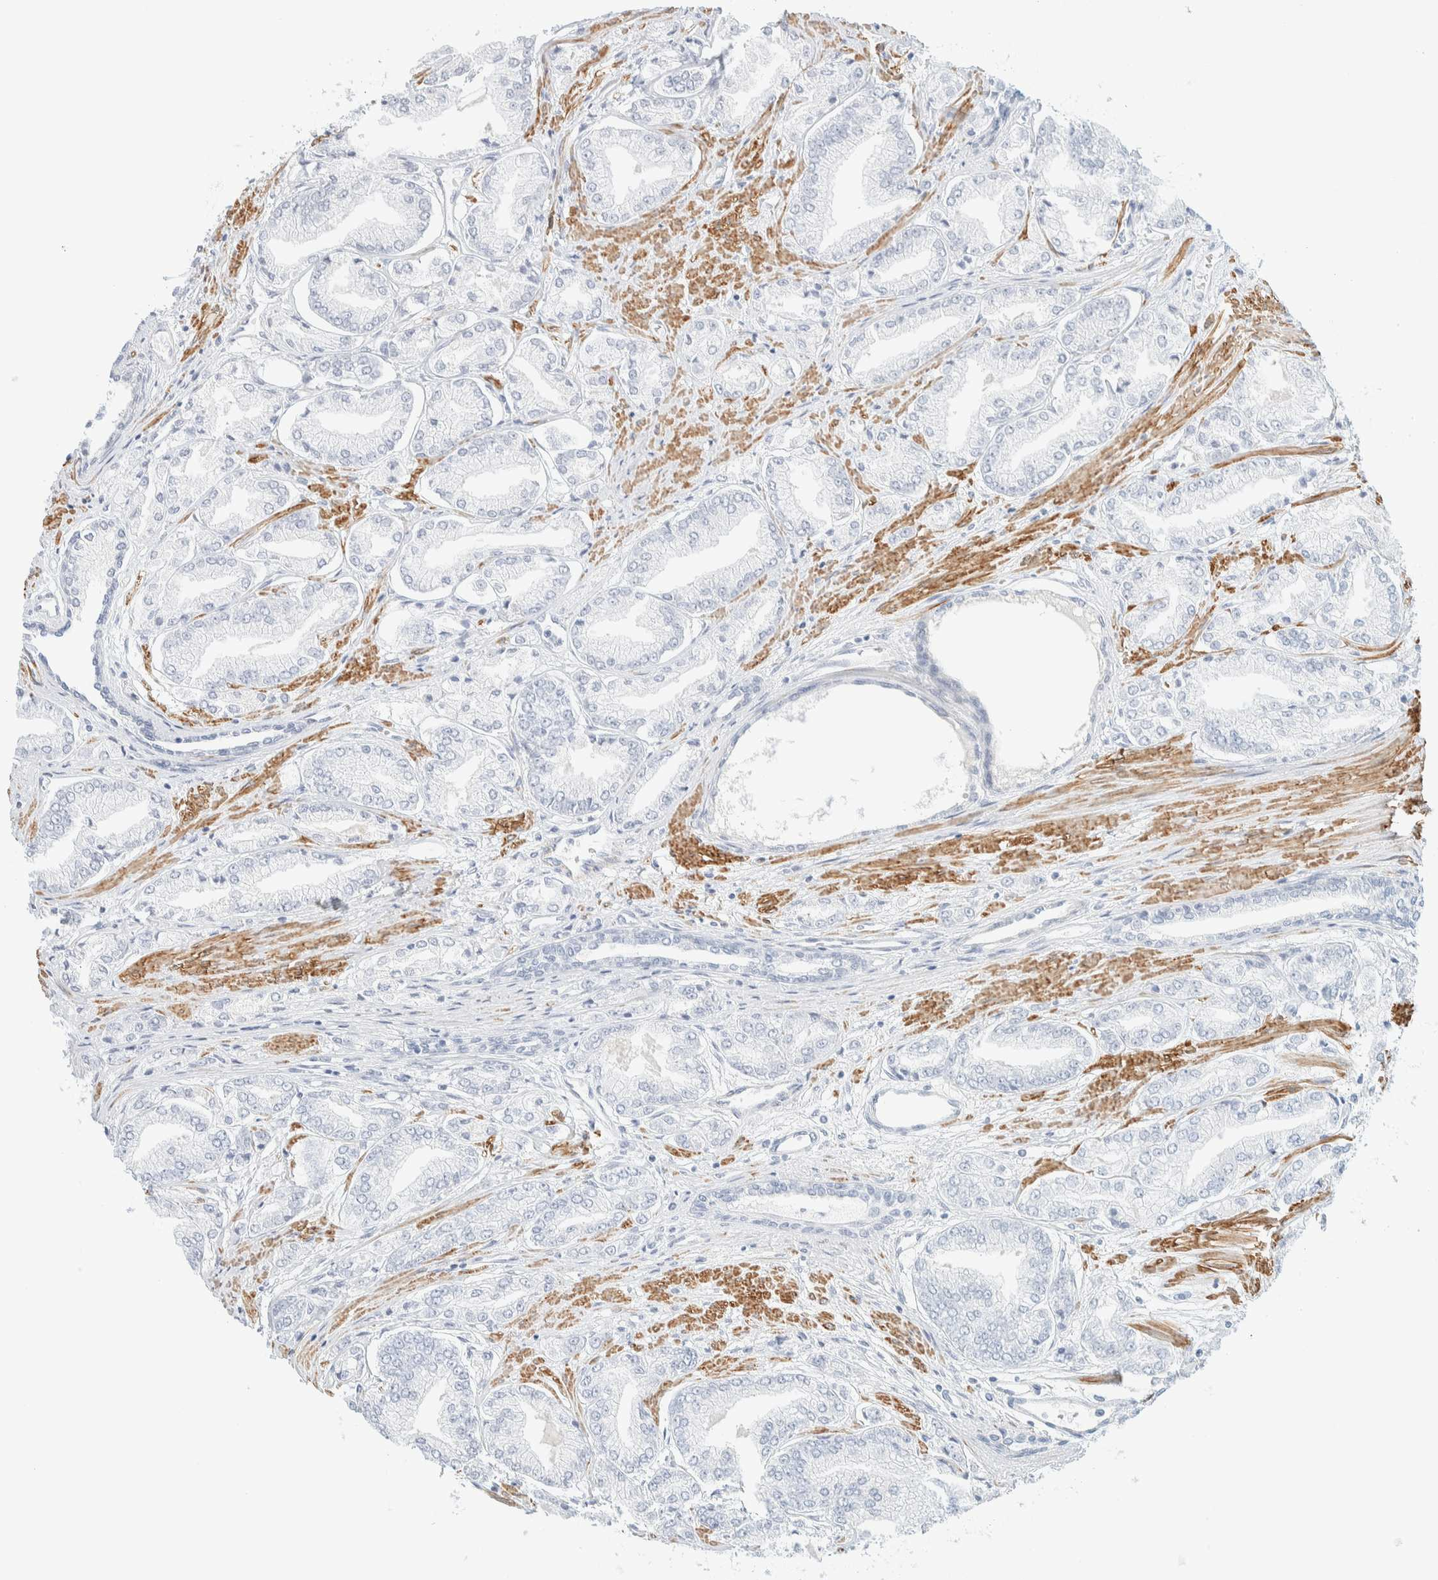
{"staining": {"intensity": "negative", "quantity": "none", "location": "none"}, "tissue": "prostate cancer", "cell_type": "Tumor cells", "image_type": "cancer", "snomed": [{"axis": "morphology", "description": "Adenocarcinoma, Low grade"}, {"axis": "topography", "description": "Prostate"}], "caption": "The immunohistochemistry (IHC) histopathology image has no significant staining in tumor cells of prostate cancer (adenocarcinoma (low-grade)) tissue.", "gene": "AFMID", "patient": {"sex": "male", "age": 52}}